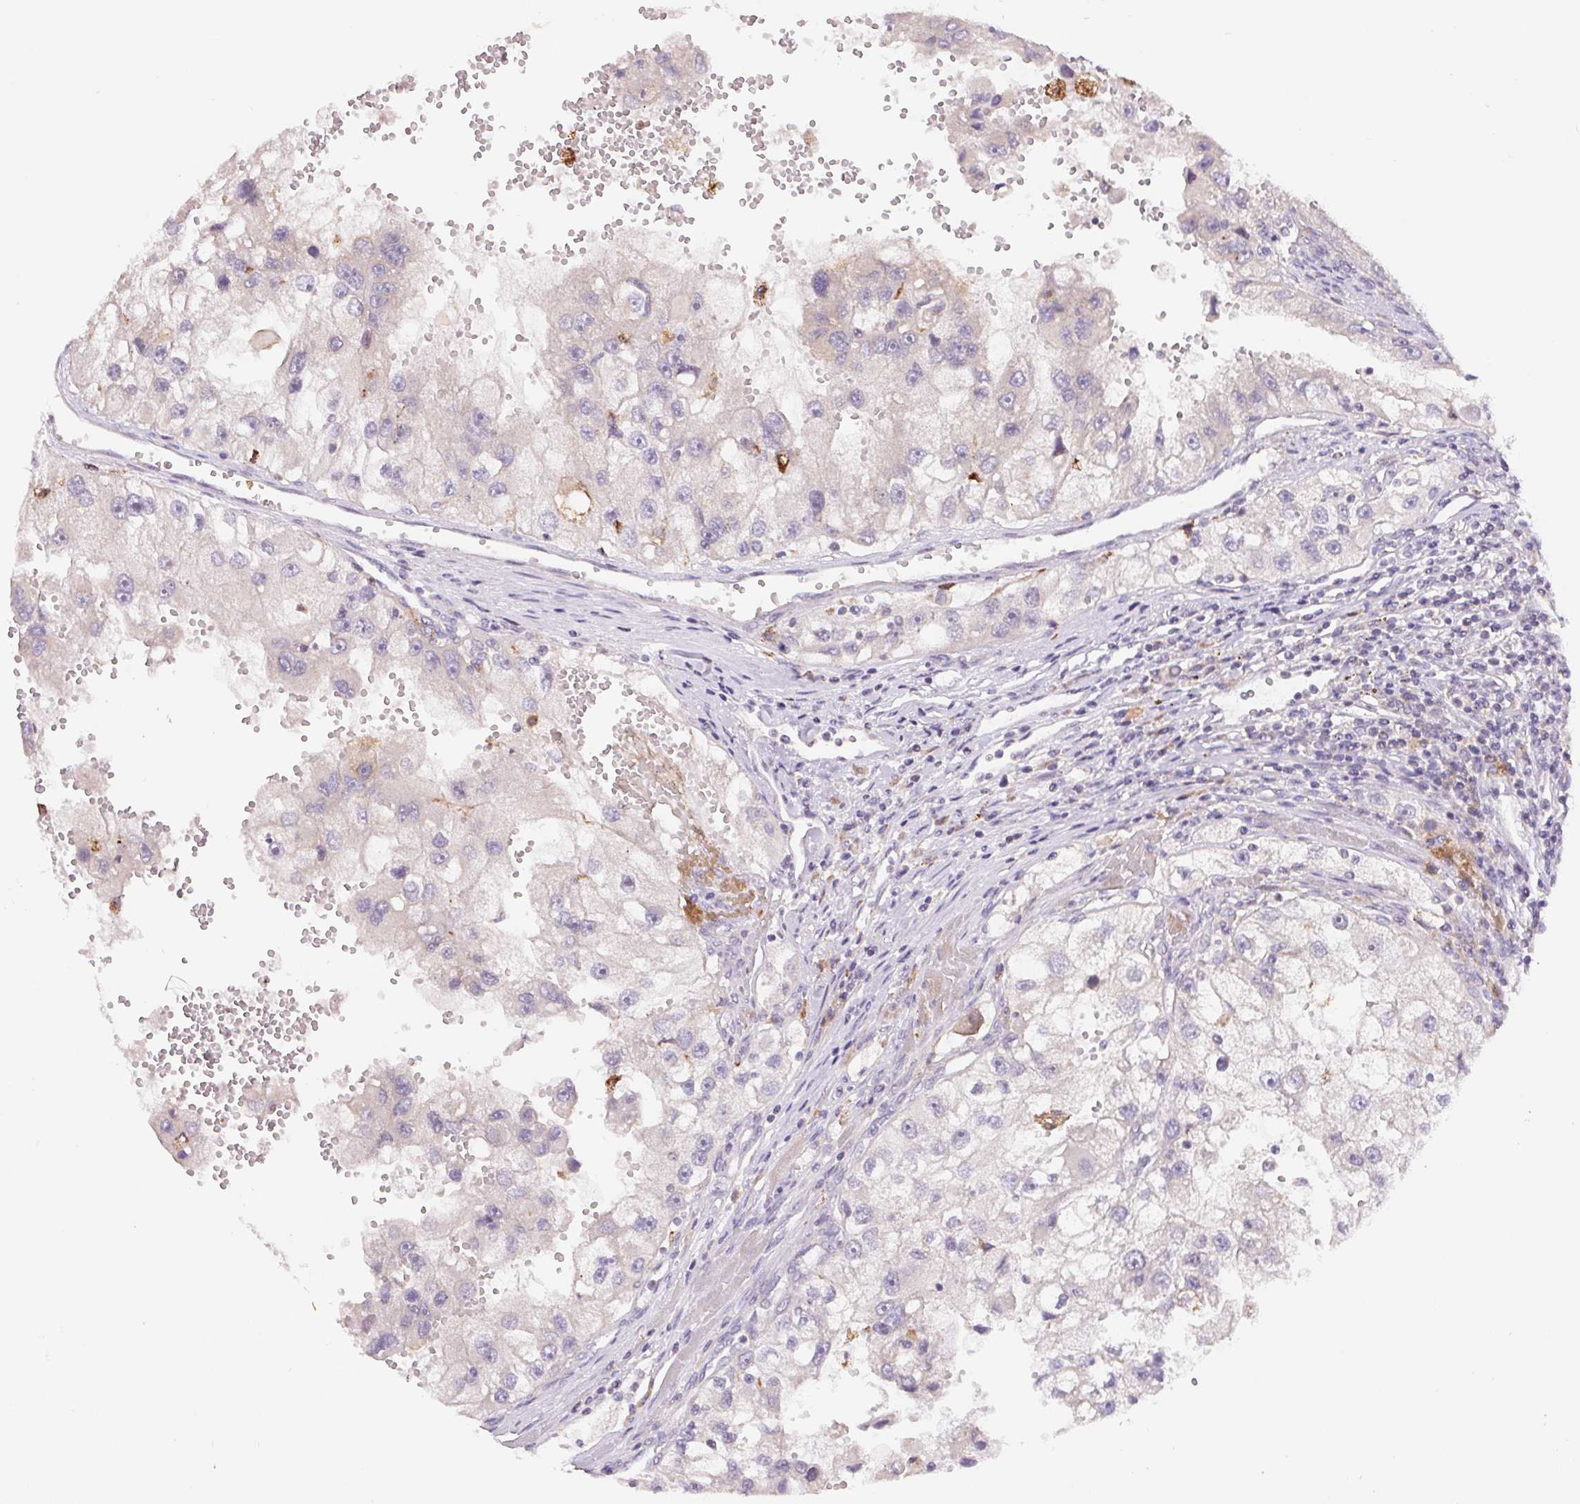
{"staining": {"intensity": "negative", "quantity": "none", "location": "none"}, "tissue": "renal cancer", "cell_type": "Tumor cells", "image_type": "cancer", "snomed": [{"axis": "morphology", "description": "Adenocarcinoma, NOS"}, {"axis": "topography", "description": "Kidney"}], "caption": "Tumor cells show no significant expression in adenocarcinoma (renal).", "gene": "EMC6", "patient": {"sex": "male", "age": 63}}